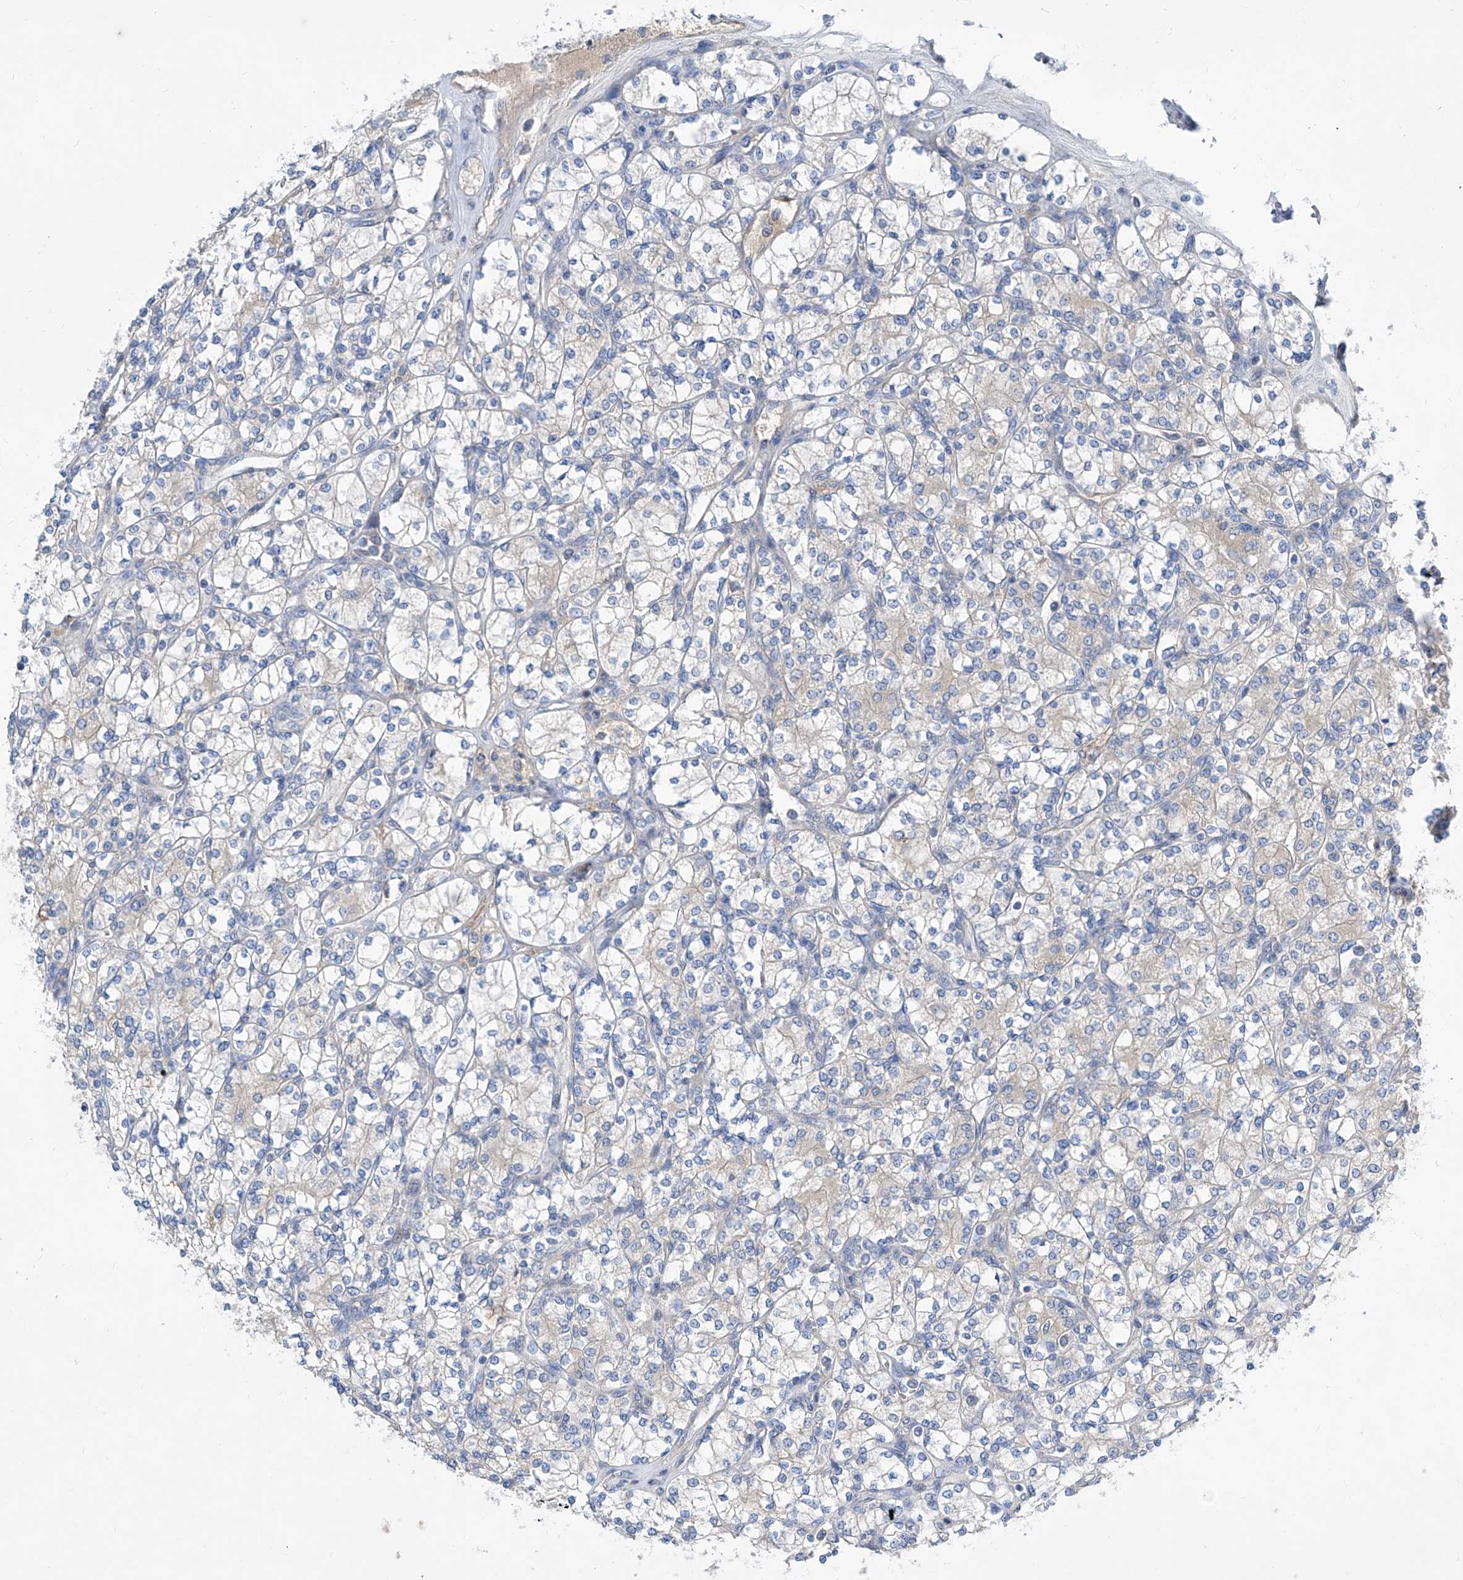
{"staining": {"intensity": "negative", "quantity": "none", "location": "none"}, "tissue": "renal cancer", "cell_type": "Tumor cells", "image_type": "cancer", "snomed": [{"axis": "morphology", "description": "Adenocarcinoma, NOS"}, {"axis": "topography", "description": "Kidney"}], "caption": "The immunohistochemistry (IHC) histopathology image has no significant expression in tumor cells of renal cancer (adenocarcinoma) tissue.", "gene": "SRBD1", "patient": {"sex": "male", "age": 77}}